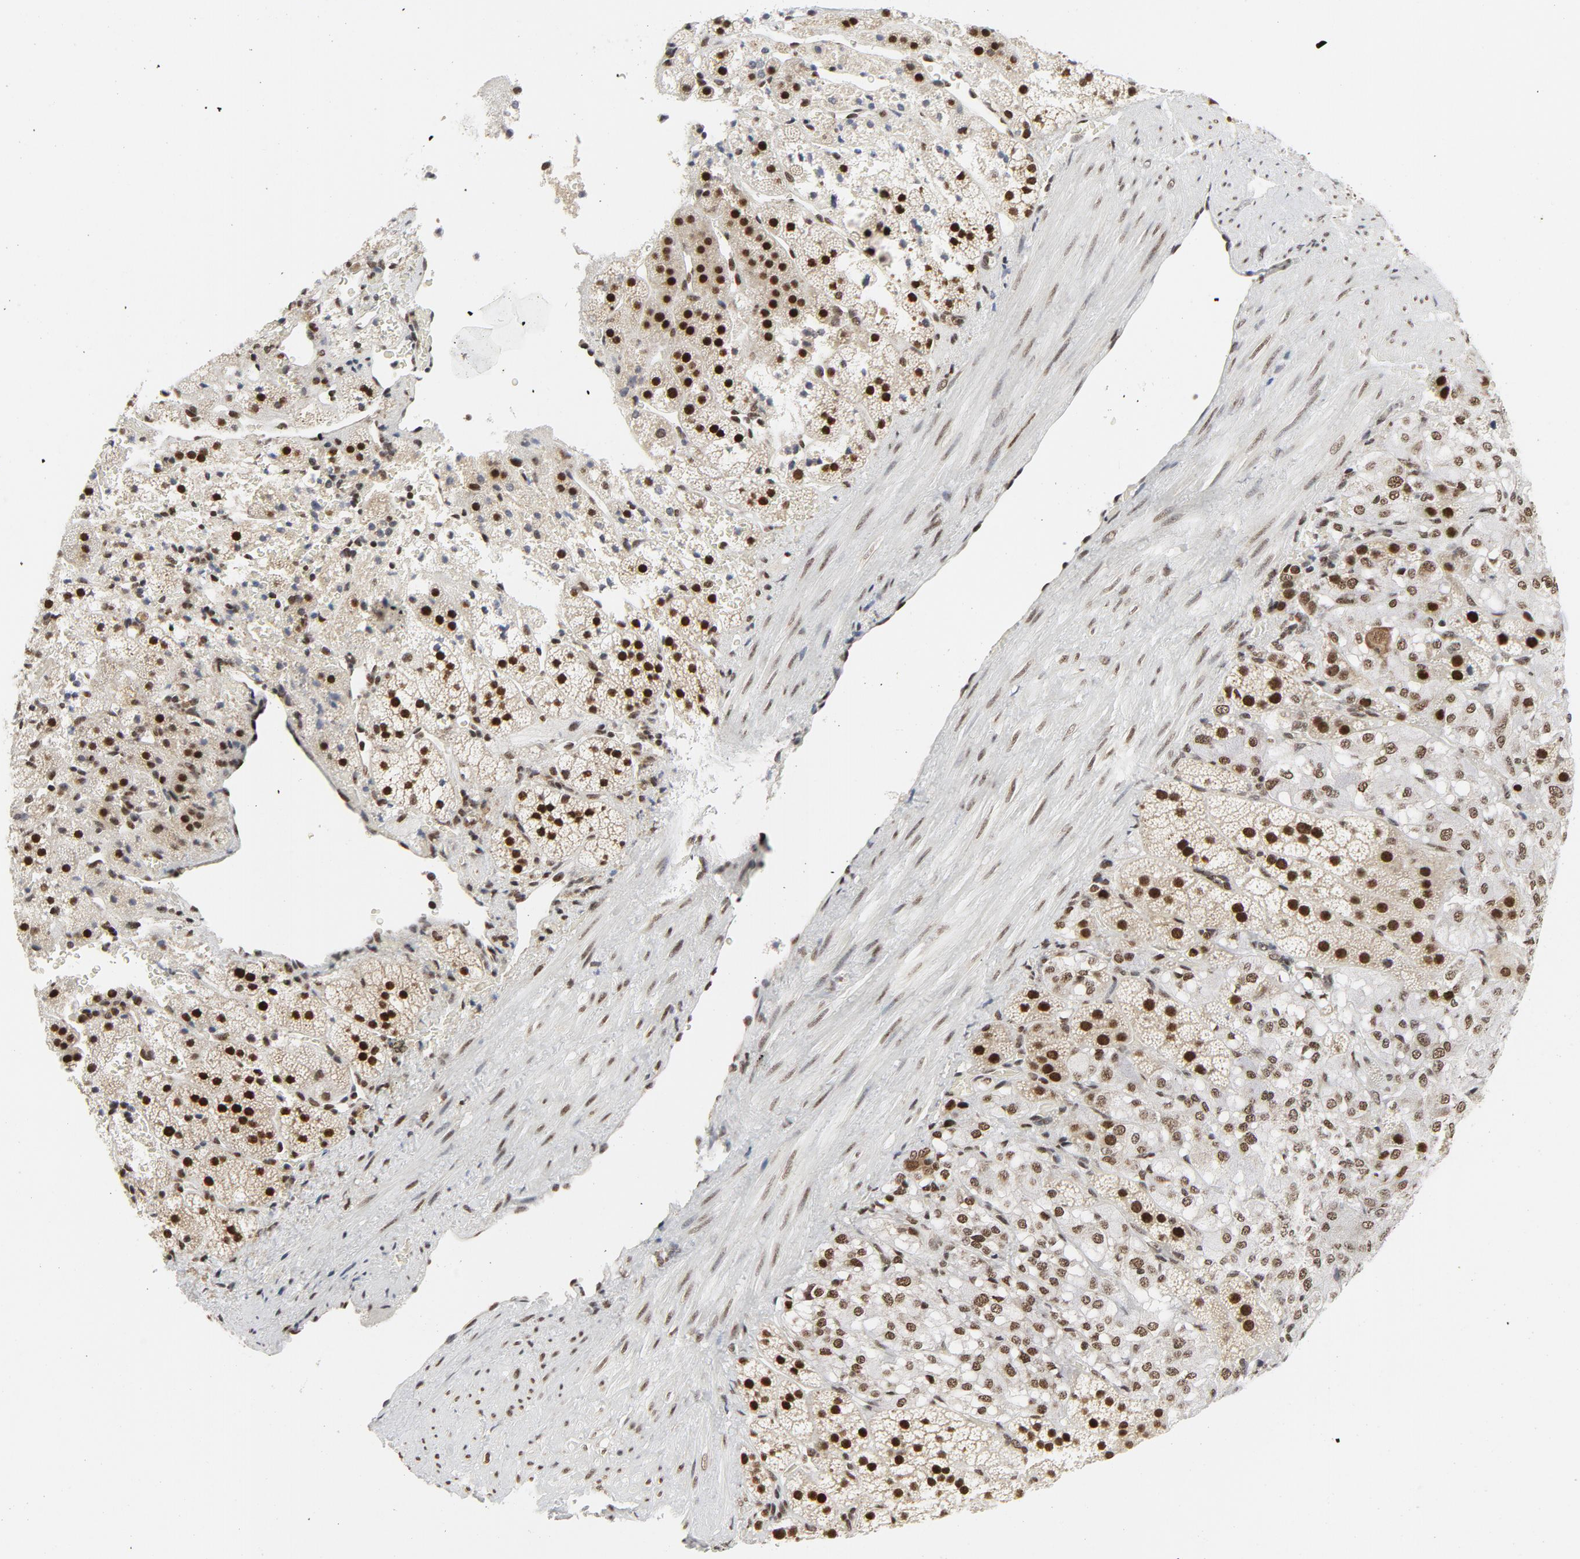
{"staining": {"intensity": "strong", "quantity": ">75%", "location": "nuclear"}, "tissue": "adrenal gland", "cell_type": "Glandular cells", "image_type": "normal", "snomed": [{"axis": "morphology", "description": "Normal tissue, NOS"}, {"axis": "topography", "description": "Adrenal gland"}], "caption": "Strong nuclear staining is appreciated in about >75% of glandular cells in unremarkable adrenal gland.", "gene": "ERCC1", "patient": {"sex": "female", "age": 44}}